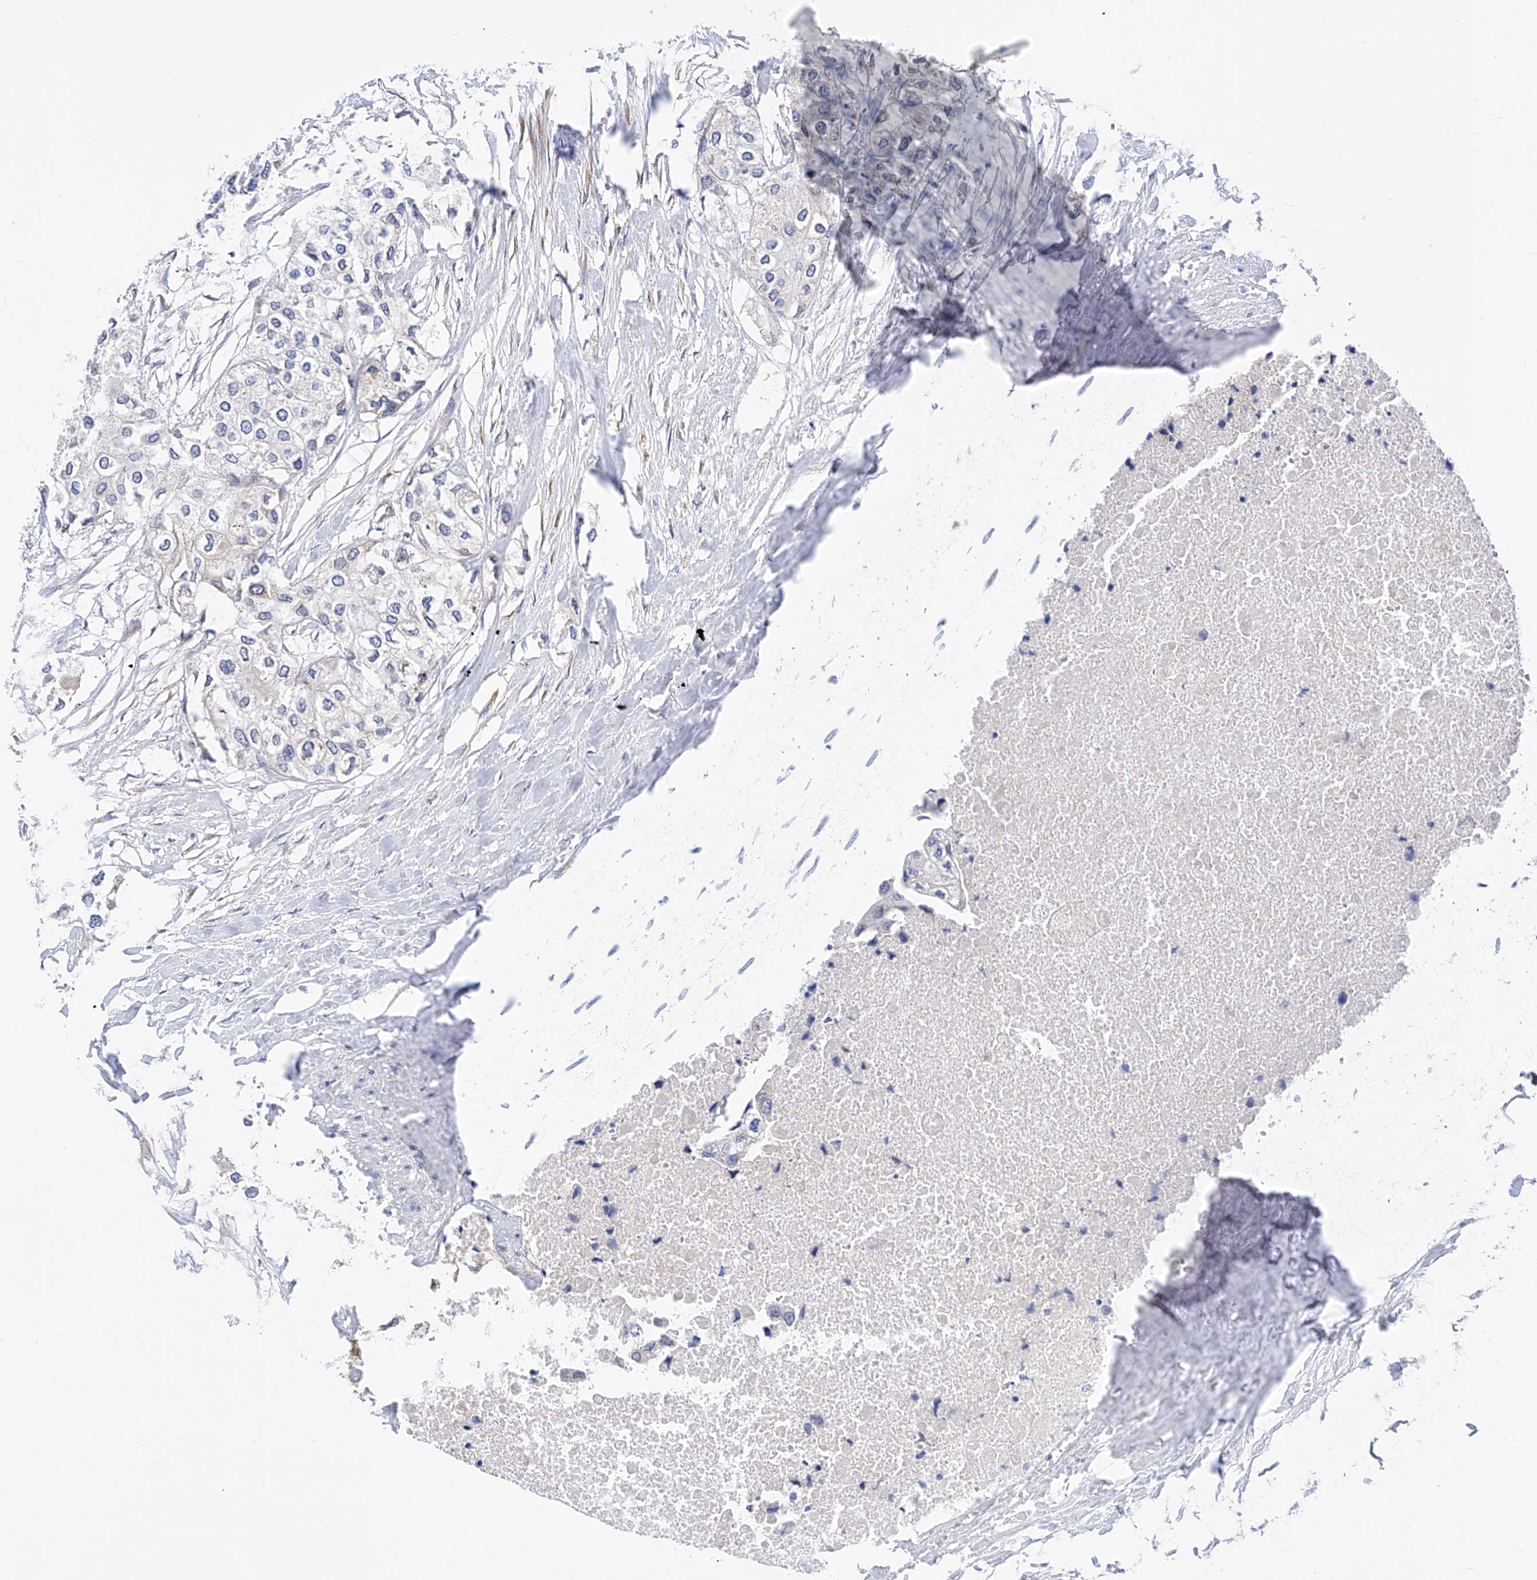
{"staining": {"intensity": "negative", "quantity": "none", "location": "none"}, "tissue": "urothelial cancer", "cell_type": "Tumor cells", "image_type": "cancer", "snomed": [{"axis": "morphology", "description": "Urothelial carcinoma, High grade"}, {"axis": "topography", "description": "Urinary bladder"}], "caption": "Immunohistochemical staining of urothelial cancer exhibits no significant staining in tumor cells. Brightfield microscopy of IHC stained with DAB (brown) and hematoxylin (blue), captured at high magnification.", "gene": "PDIA5", "patient": {"sex": "male", "age": 64}}